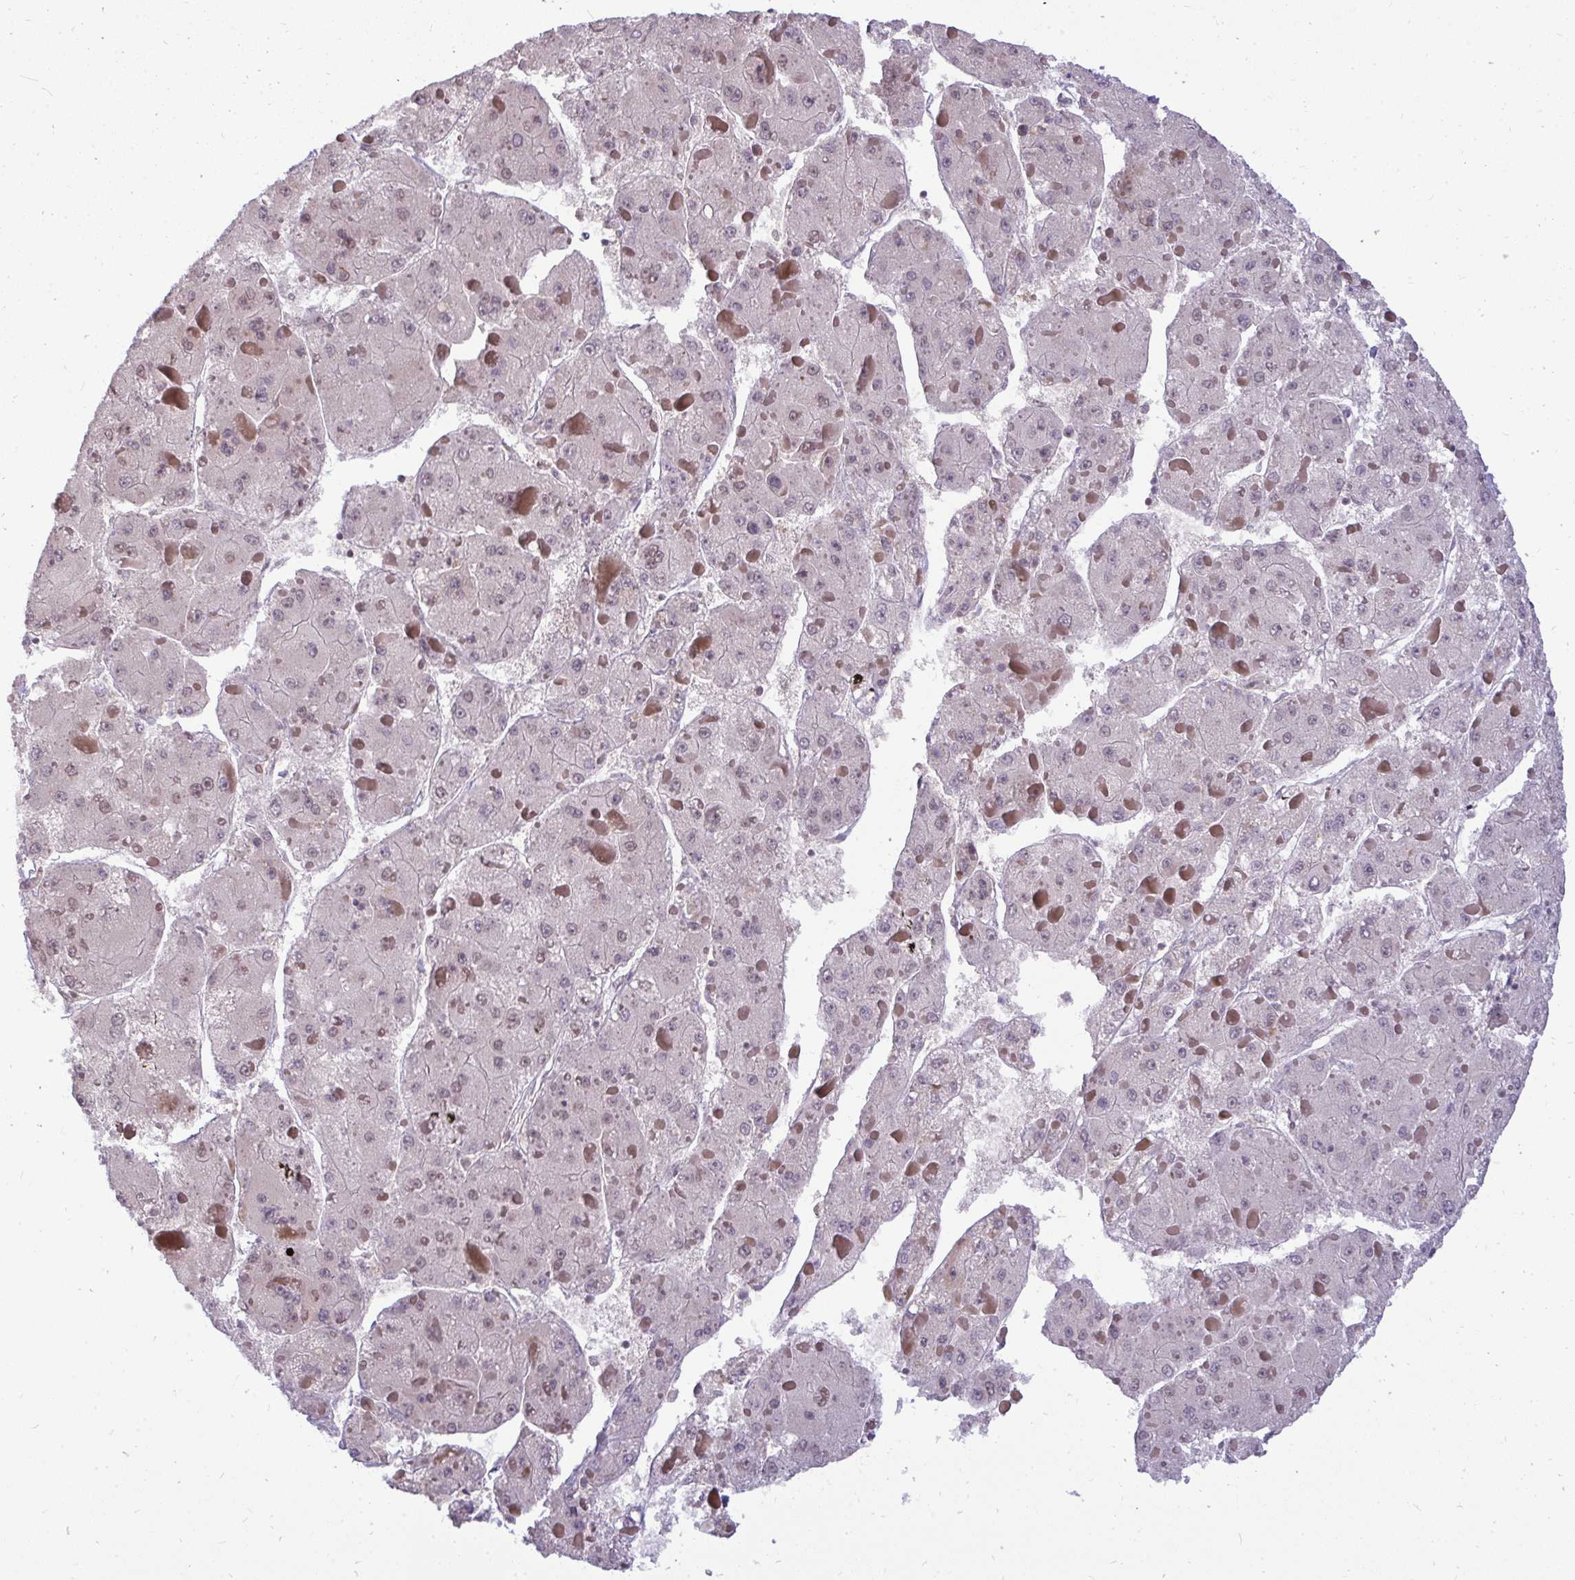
{"staining": {"intensity": "negative", "quantity": "none", "location": "none"}, "tissue": "liver cancer", "cell_type": "Tumor cells", "image_type": "cancer", "snomed": [{"axis": "morphology", "description": "Carcinoma, Hepatocellular, NOS"}, {"axis": "topography", "description": "Liver"}], "caption": "Immunohistochemistry of liver hepatocellular carcinoma displays no expression in tumor cells.", "gene": "JPT1", "patient": {"sex": "female", "age": 73}}